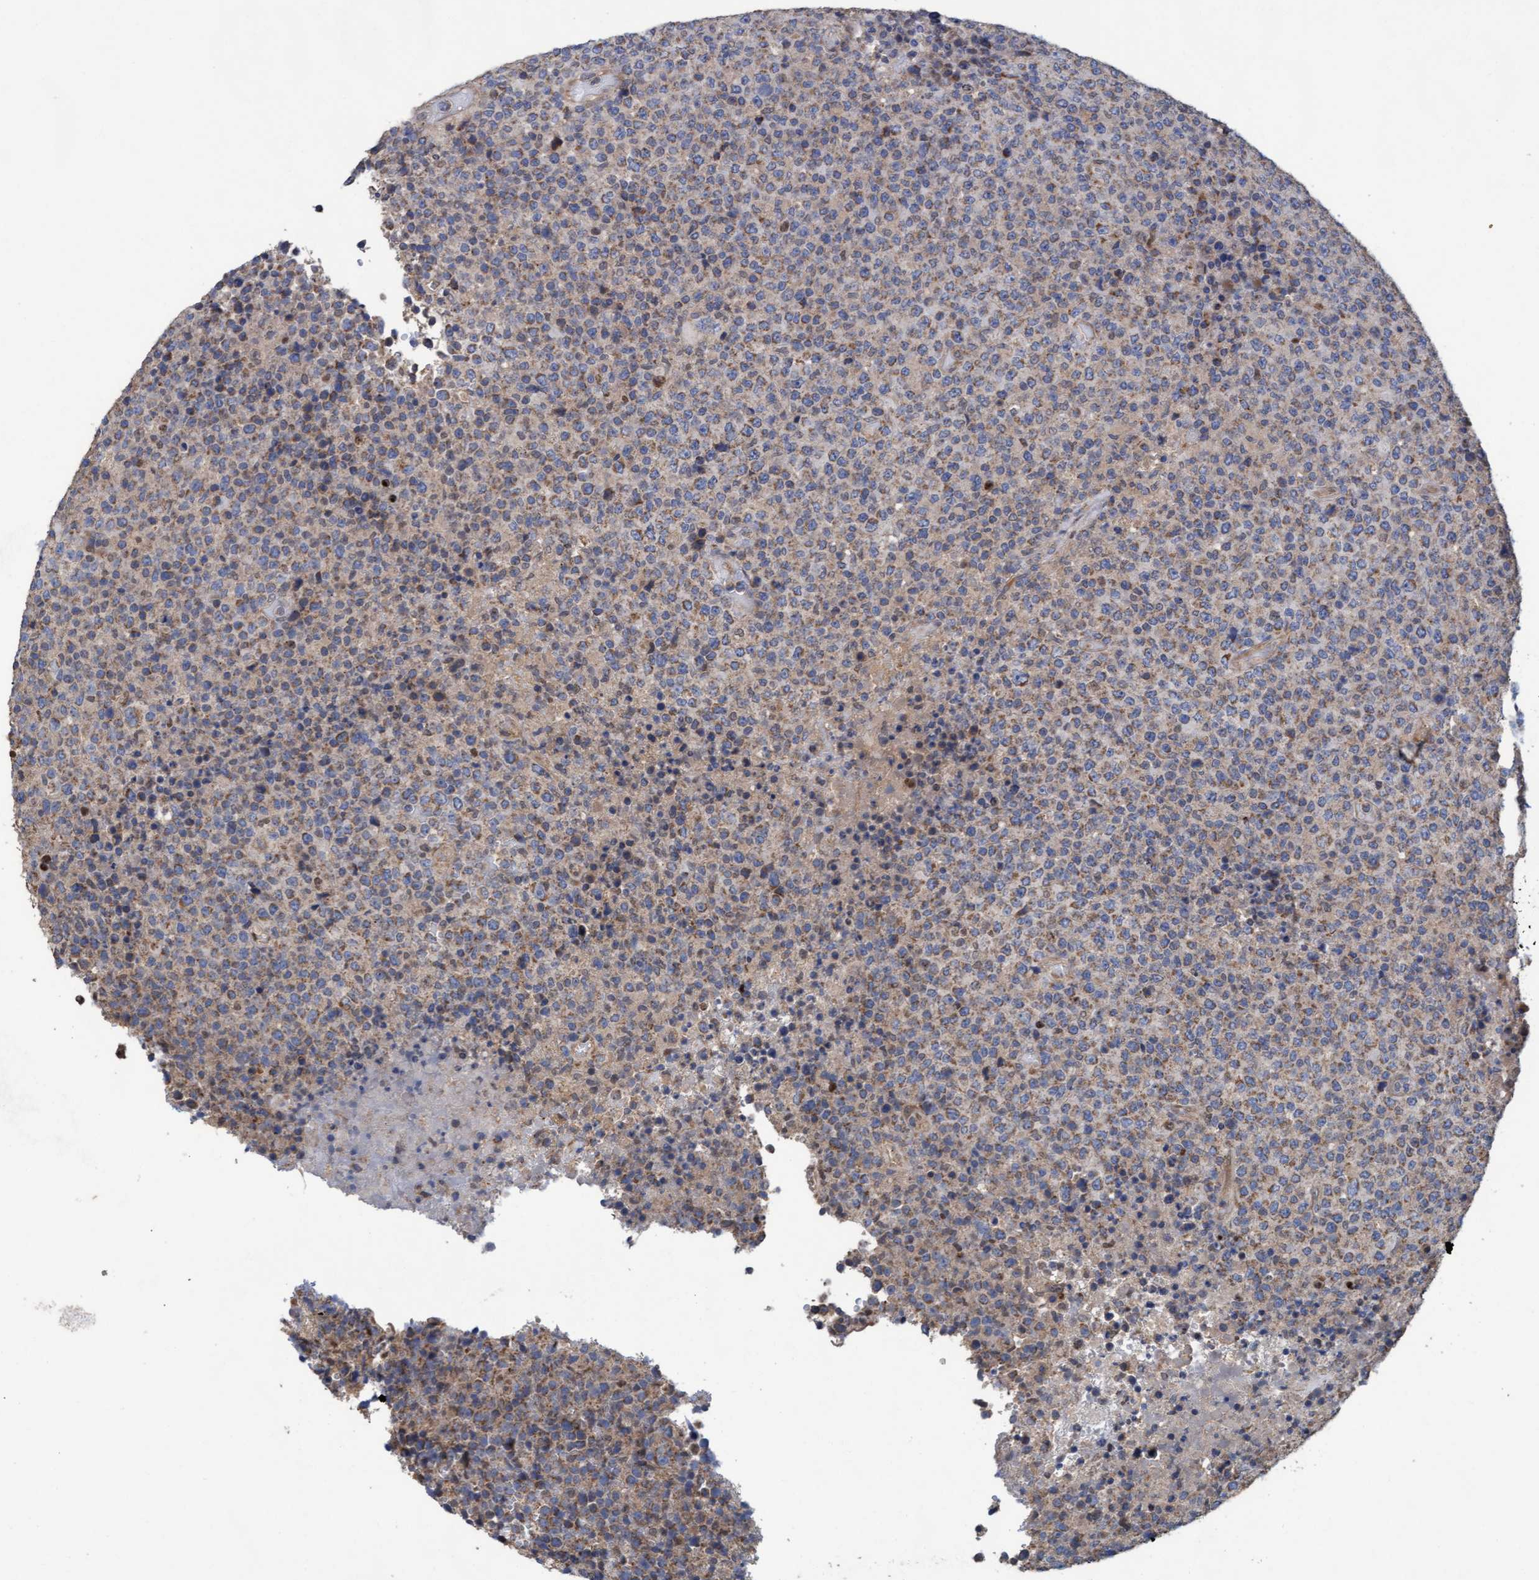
{"staining": {"intensity": "weak", "quantity": ">75%", "location": "cytoplasmic/membranous"}, "tissue": "lymphoma", "cell_type": "Tumor cells", "image_type": "cancer", "snomed": [{"axis": "morphology", "description": "Malignant lymphoma, non-Hodgkin's type, High grade"}, {"axis": "topography", "description": "Lymph node"}], "caption": "Protein expression analysis of lymphoma displays weak cytoplasmic/membranous expression in approximately >75% of tumor cells. (DAB (3,3'-diaminobenzidine) = brown stain, brightfield microscopy at high magnification).", "gene": "MRPL38", "patient": {"sex": "male", "age": 13}}